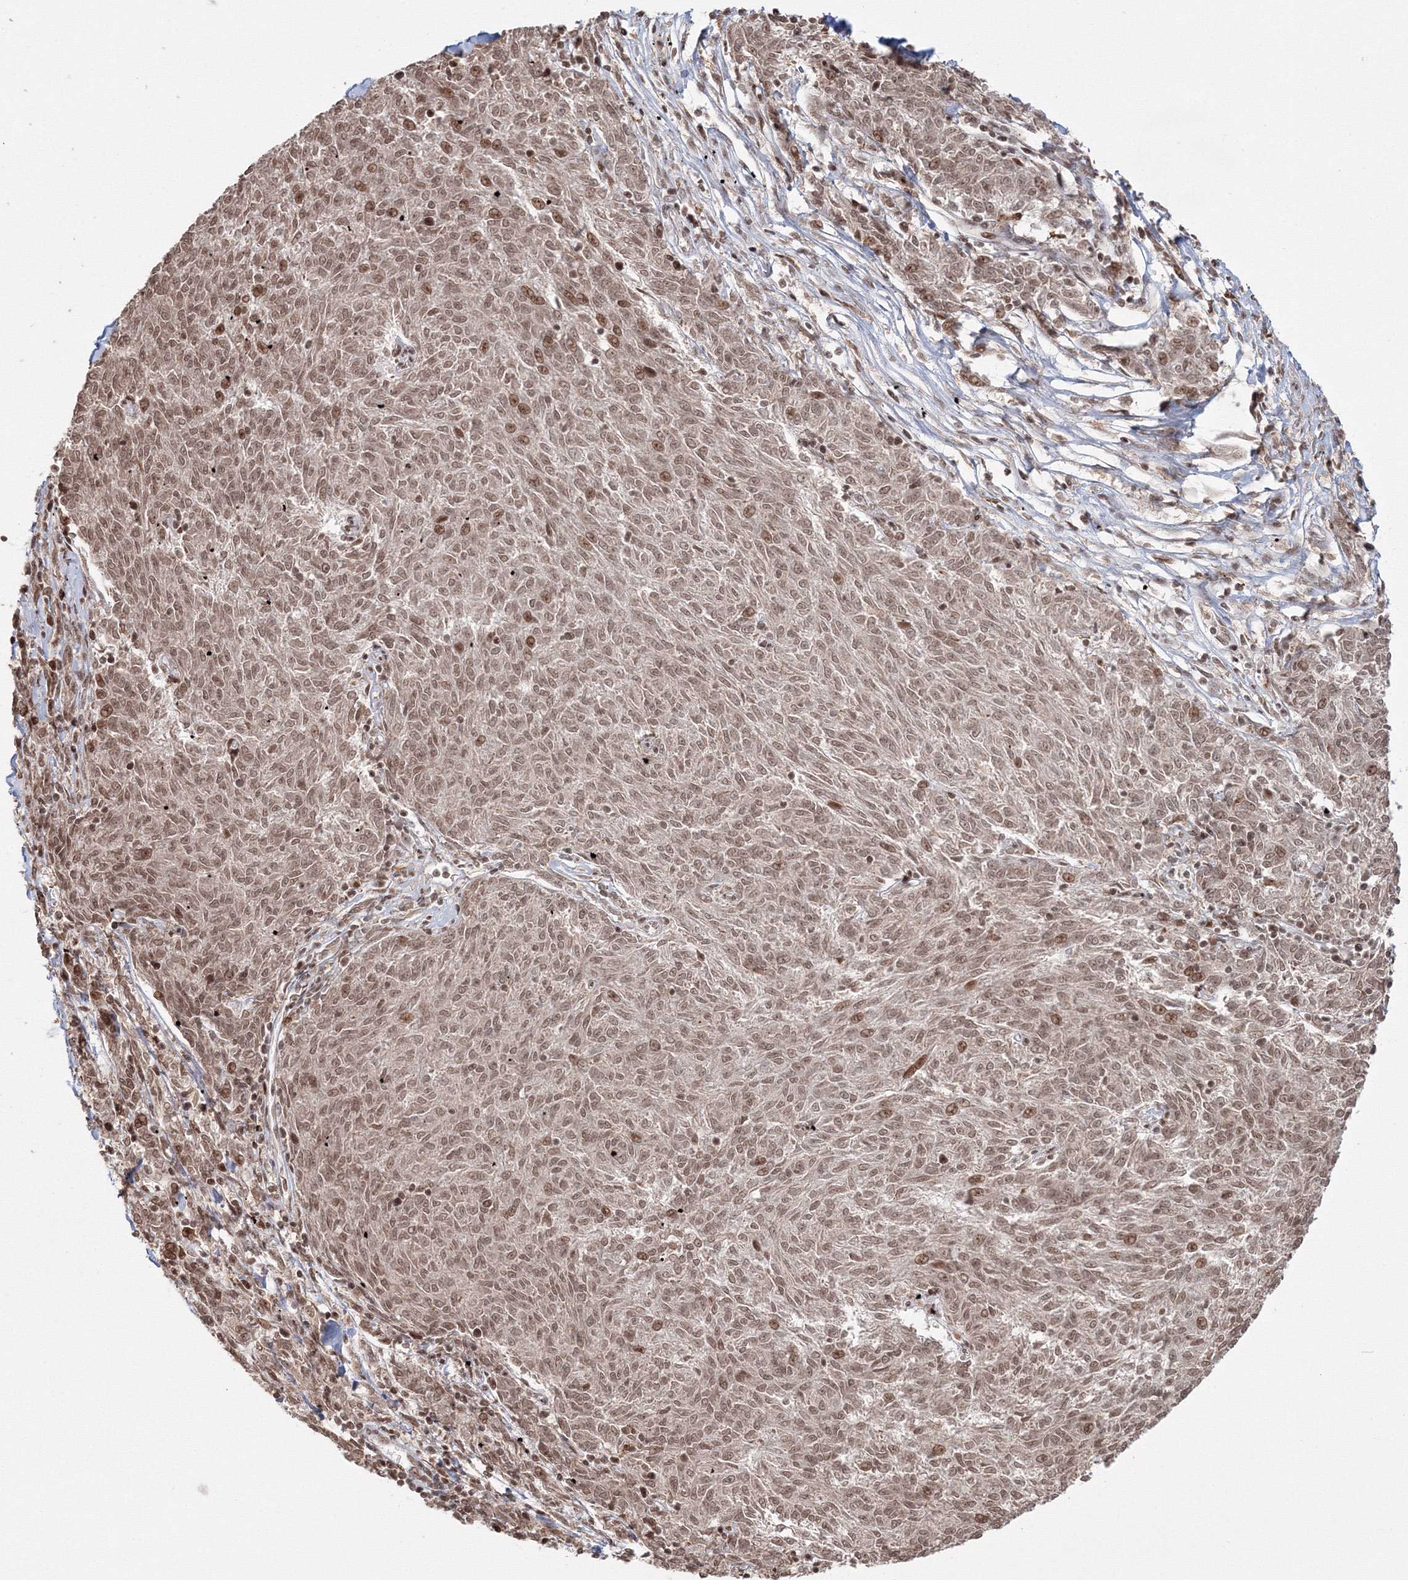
{"staining": {"intensity": "moderate", "quantity": ">75%", "location": "nuclear"}, "tissue": "melanoma", "cell_type": "Tumor cells", "image_type": "cancer", "snomed": [{"axis": "morphology", "description": "Malignant melanoma, NOS"}, {"axis": "topography", "description": "Skin"}], "caption": "This image reveals immunohistochemistry staining of human melanoma, with medium moderate nuclear positivity in about >75% of tumor cells.", "gene": "KIF20A", "patient": {"sex": "female", "age": 72}}